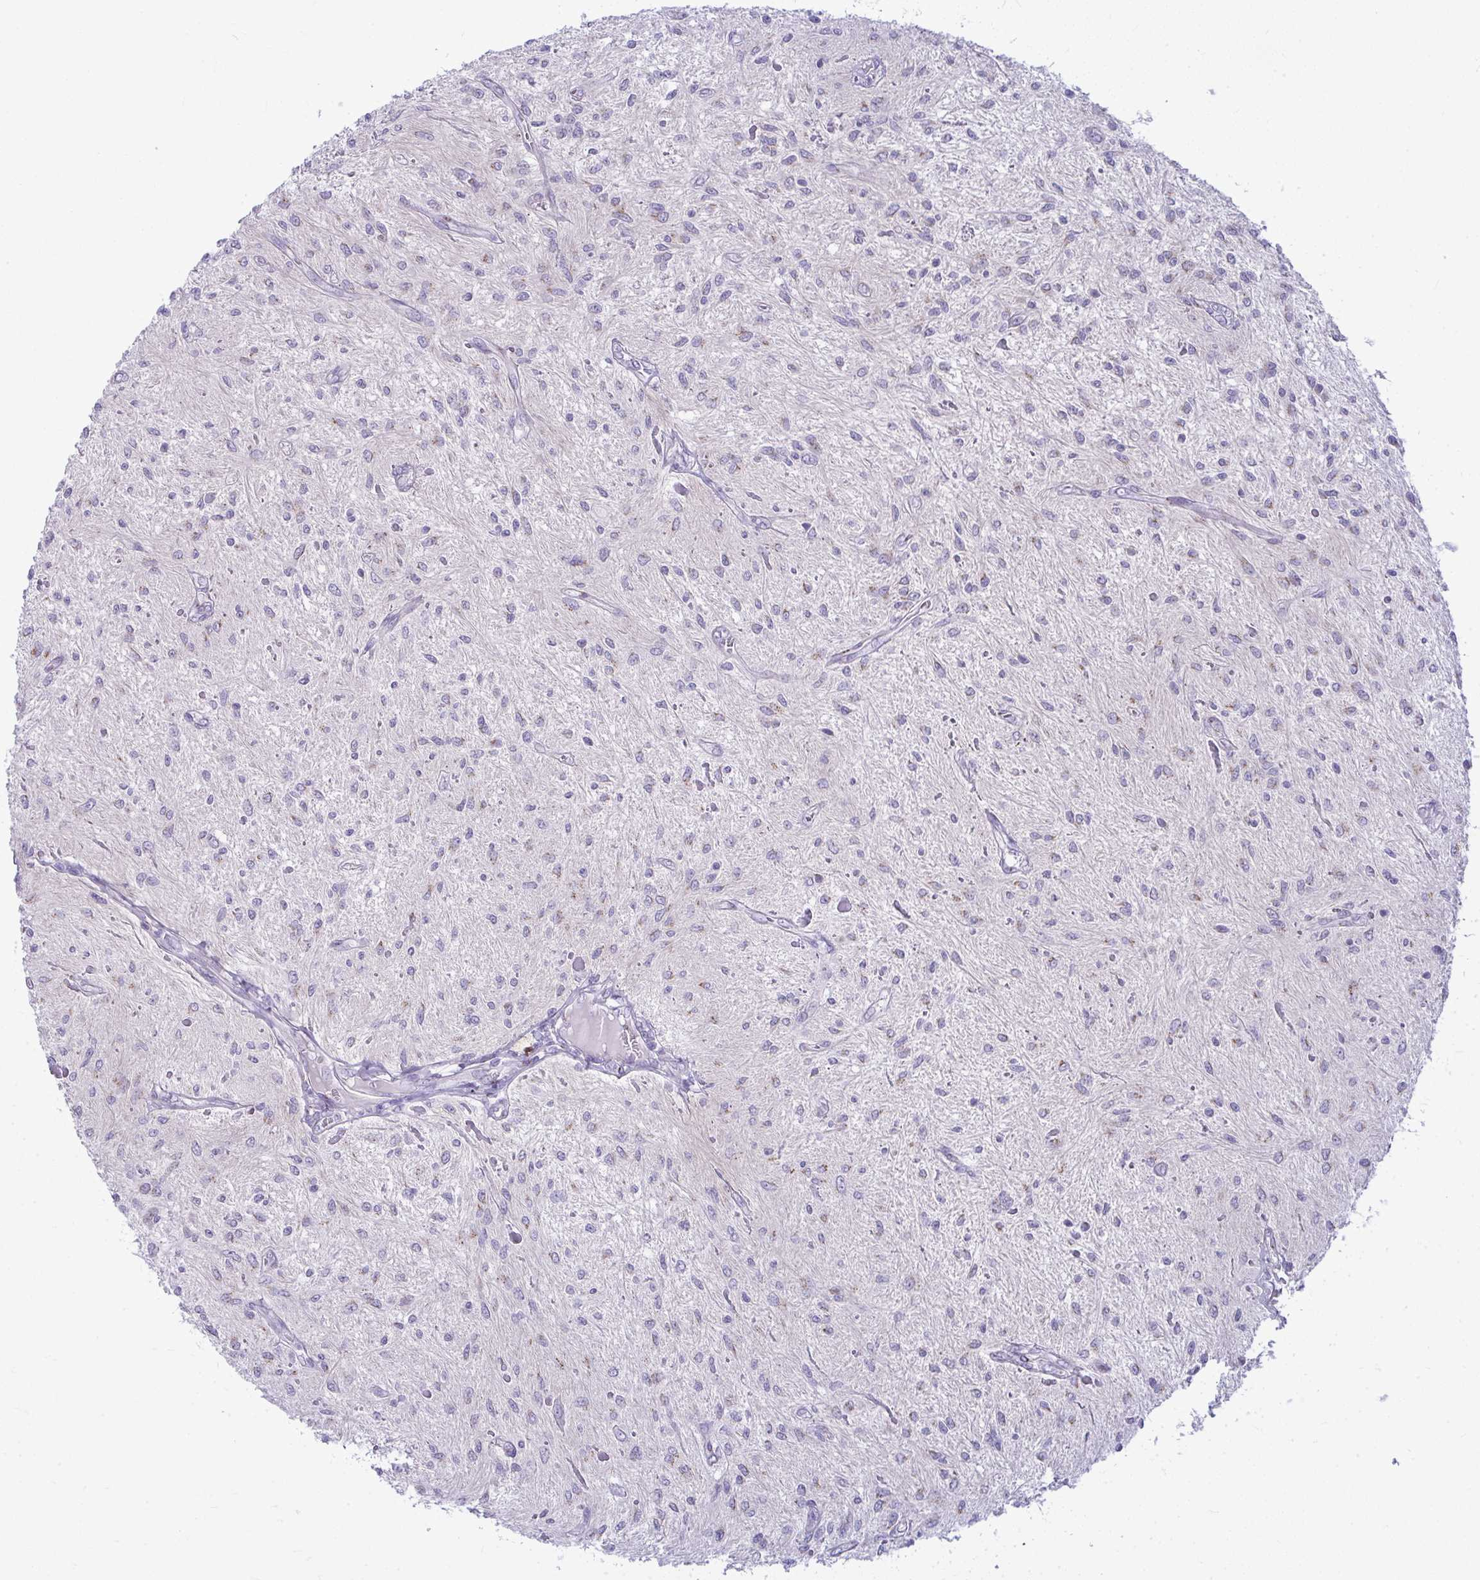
{"staining": {"intensity": "negative", "quantity": "none", "location": "none"}, "tissue": "glioma", "cell_type": "Tumor cells", "image_type": "cancer", "snomed": [{"axis": "morphology", "description": "Glioma, malignant, Low grade"}, {"axis": "topography", "description": "Cerebellum"}], "caption": "The micrograph exhibits no significant positivity in tumor cells of low-grade glioma (malignant).", "gene": "DTX4", "patient": {"sex": "female", "age": 14}}